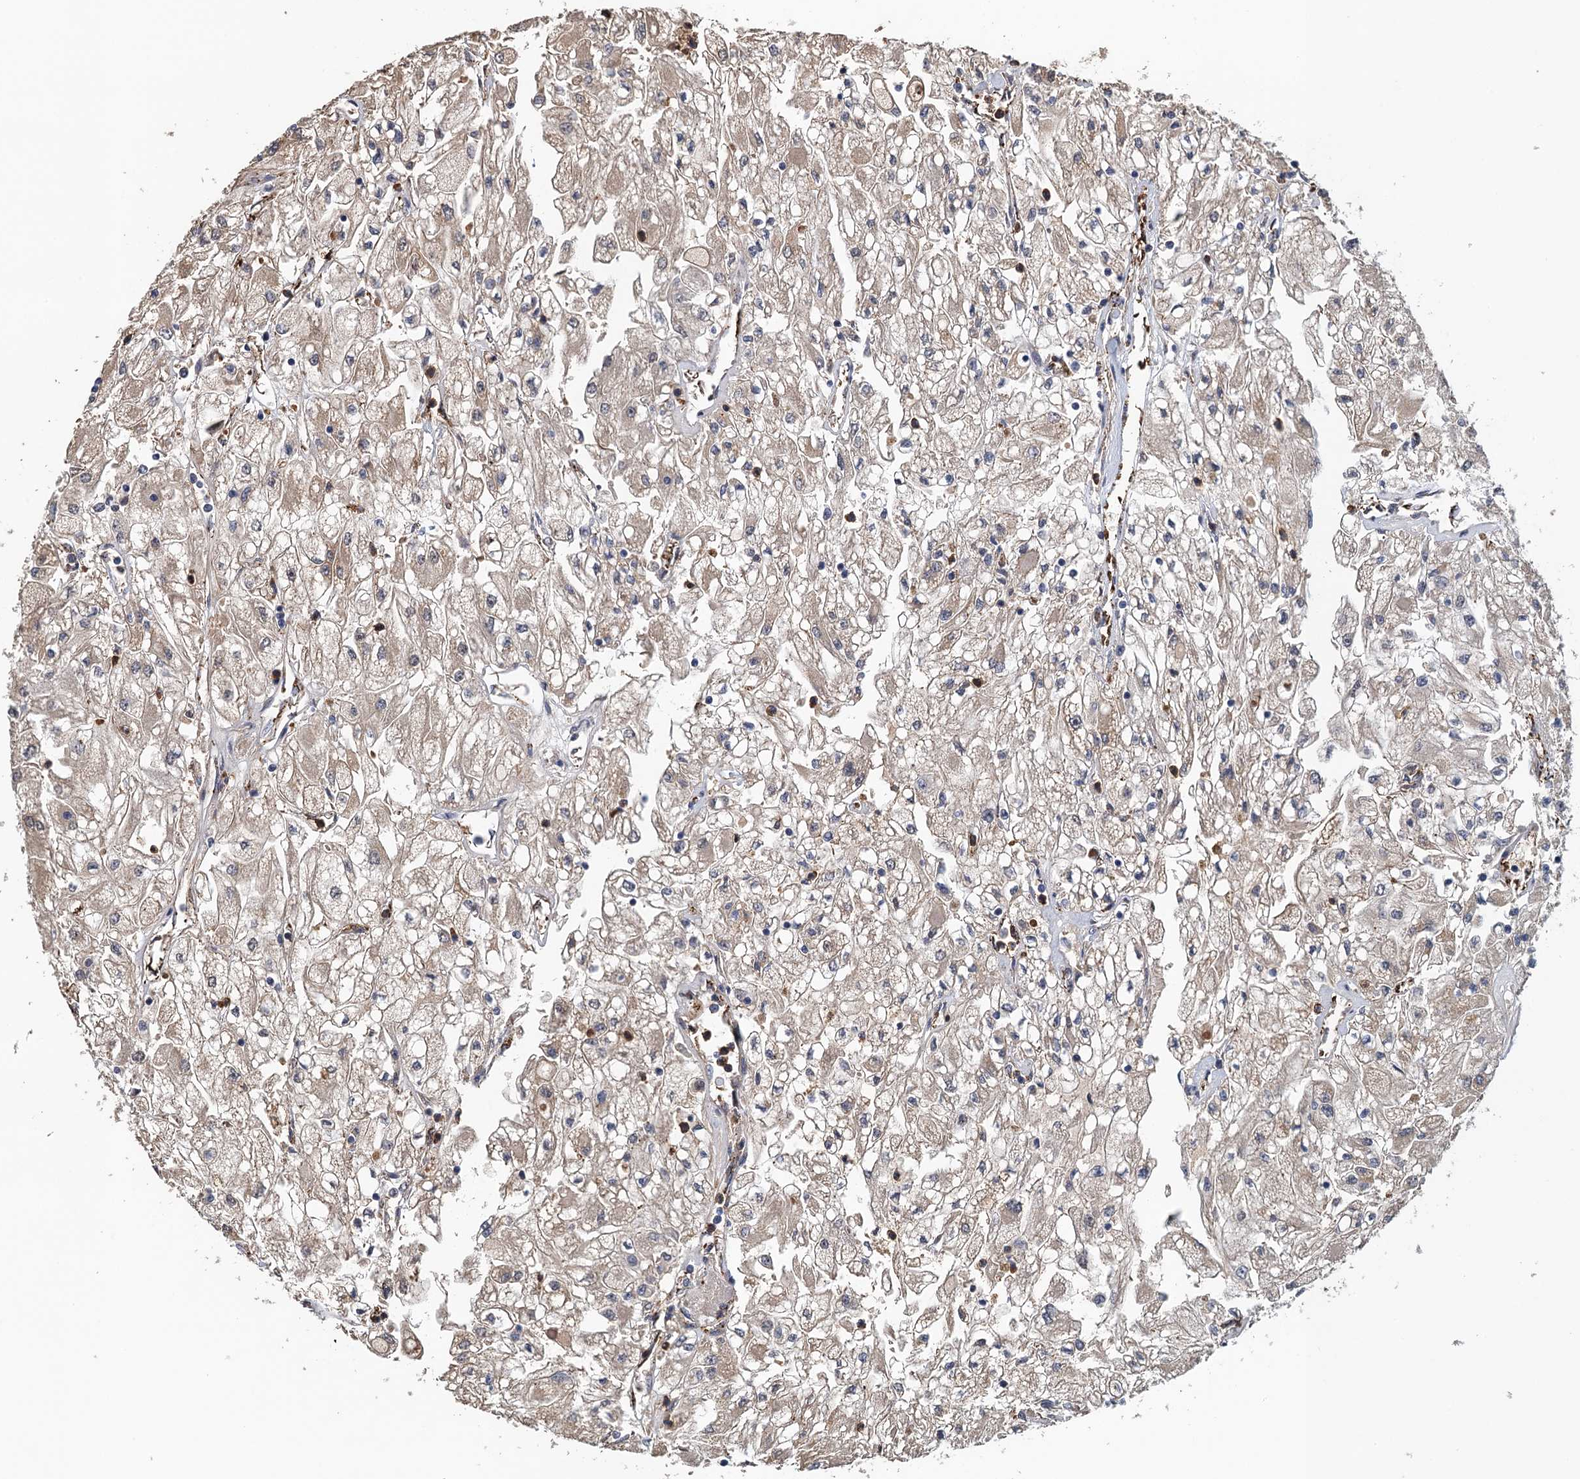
{"staining": {"intensity": "negative", "quantity": "none", "location": "none"}, "tissue": "renal cancer", "cell_type": "Tumor cells", "image_type": "cancer", "snomed": [{"axis": "morphology", "description": "Adenocarcinoma, NOS"}, {"axis": "topography", "description": "Kidney"}], "caption": "IHC image of neoplastic tissue: renal adenocarcinoma stained with DAB (3,3'-diaminobenzidine) exhibits no significant protein expression in tumor cells.", "gene": "ACSBG1", "patient": {"sex": "male", "age": 80}}